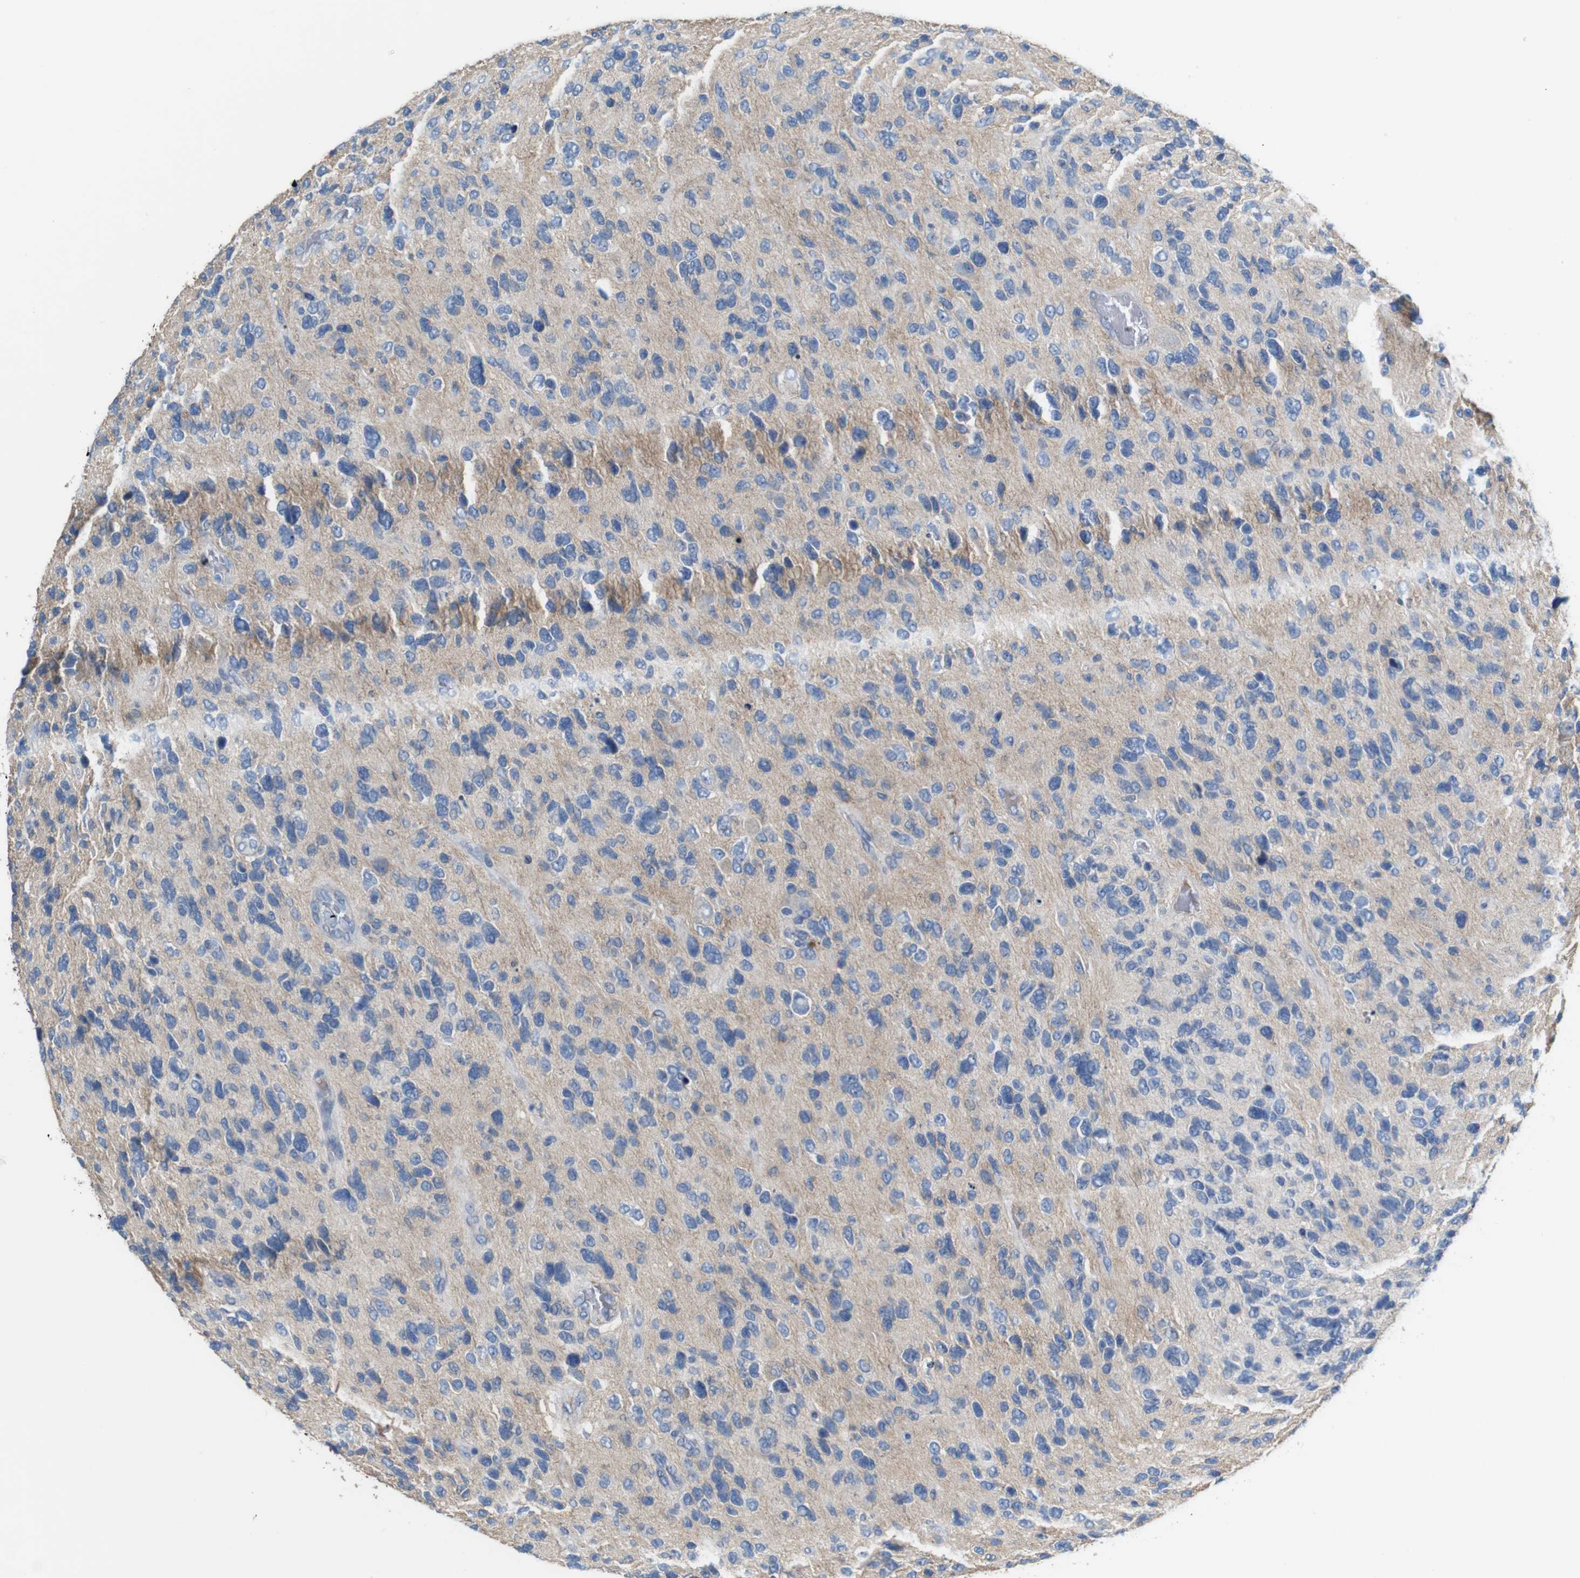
{"staining": {"intensity": "negative", "quantity": "none", "location": "none"}, "tissue": "glioma", "cell_type": "Tumor cells", "image_type": "cancer", "snomed": [{"axis": "morphology", "description": "Glioma, malignant, High grade"}, {"axis": "topography", "description": "Brain"}], "caption": "Tumor cells are negative for protein expression in human malignant high-grade glioma. (Immunohistochemistry (ihc), brightfield microscopy, high magnification).", "gene": "IGSF8", "patient": {"sex": "female", "age": 58}}